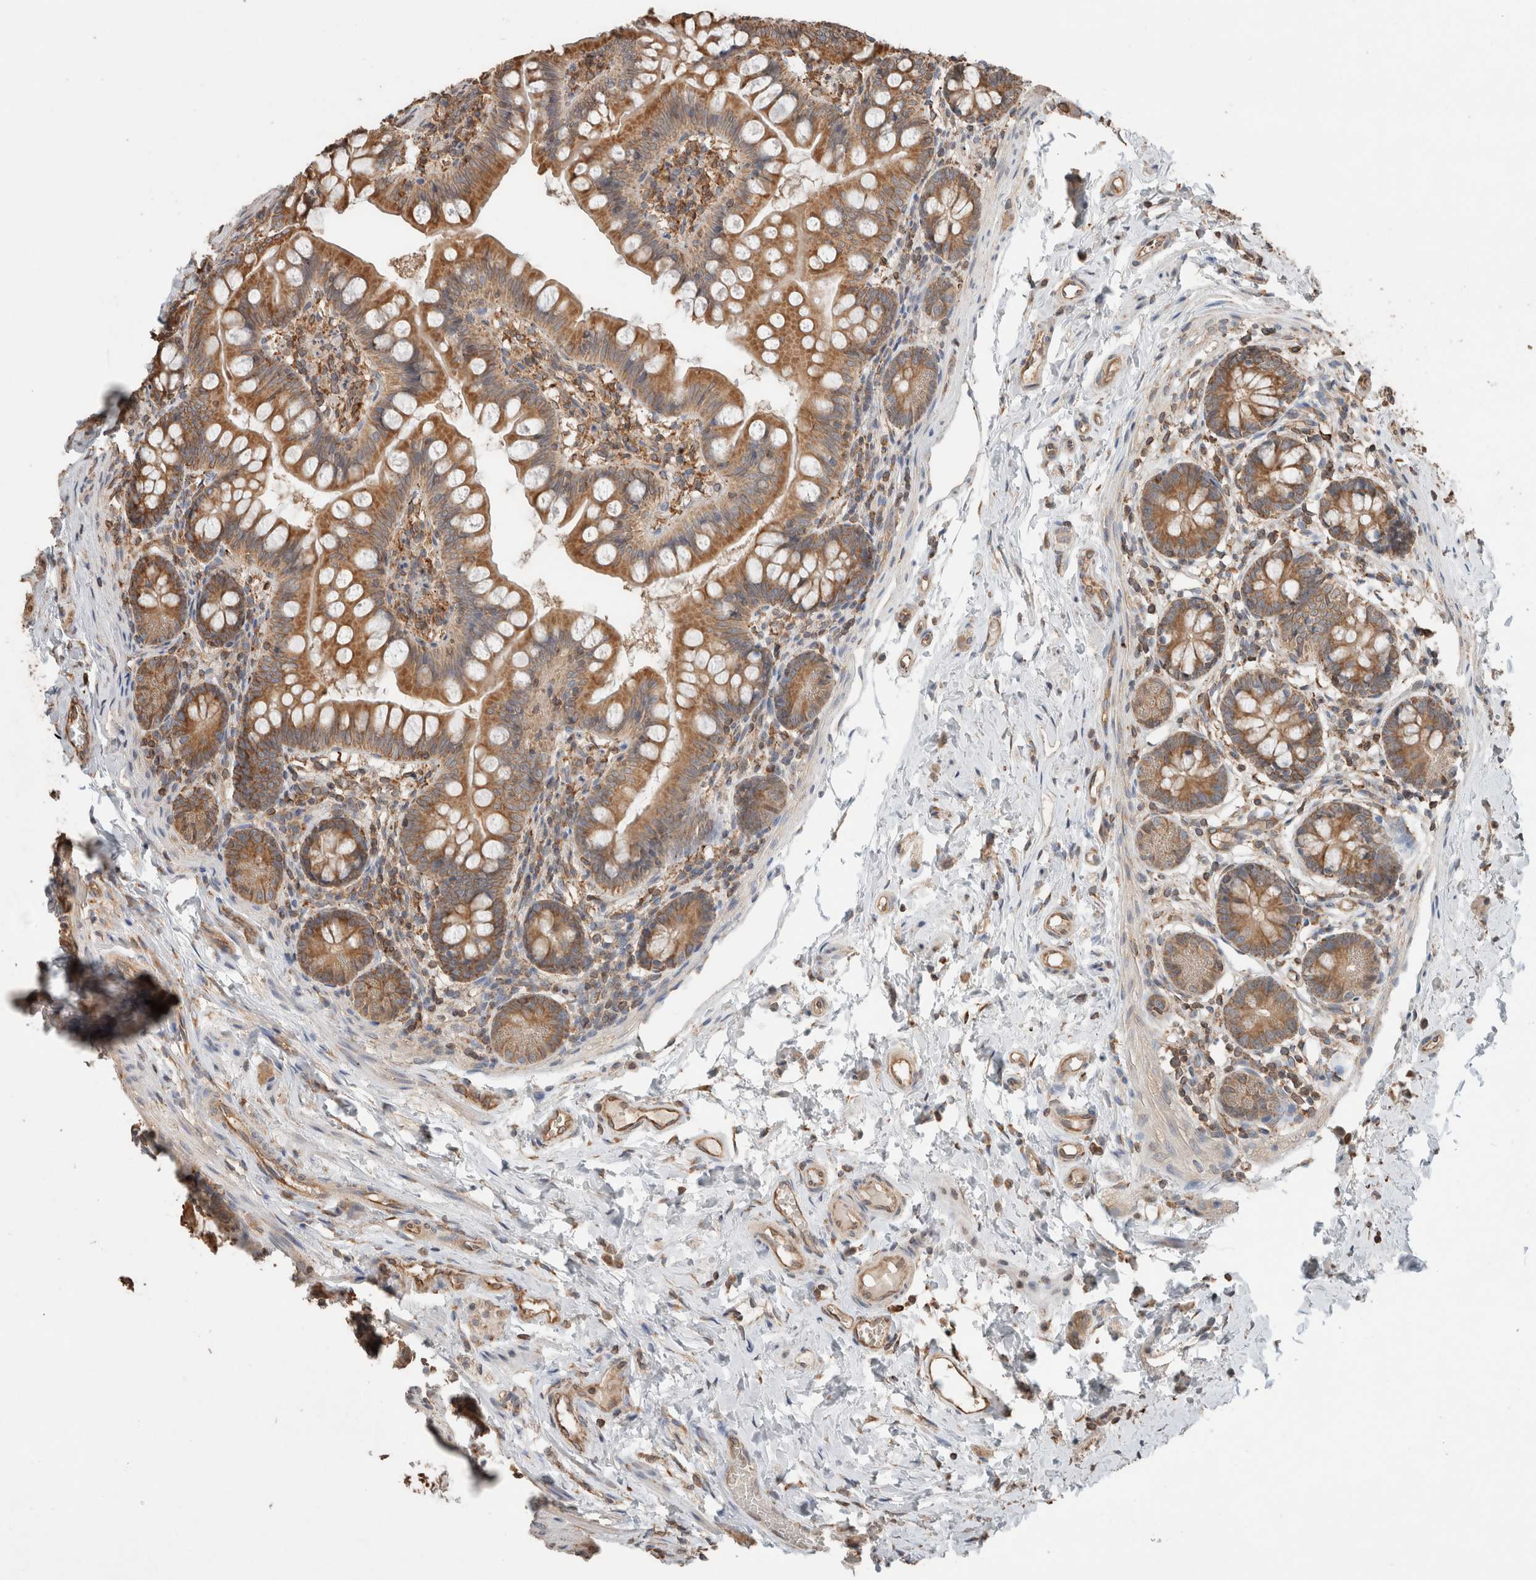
{"staining": {"intensity": "moderate", "quantity": ">75%", "location": "cytoplasmic/membranous"}, "tissue": "small intestine", "cell_type": "Glandular cells", "image_type": "normal", "snomed": [{"axis": "morphology", "description": "Normal tissue, NOS"}, {"axis": "topography", "description": "Small intestine"}], "caption": "Protein staining demonstrates moderate cytoplasmic/membranous positivity in approximately >75% of glandular cells in benign small intestine. (DAB IHC, brown staining for protein, blue staining for nuclei).", "gene": "ERAP2", "patient": {"sex": "male", "age": 7}}